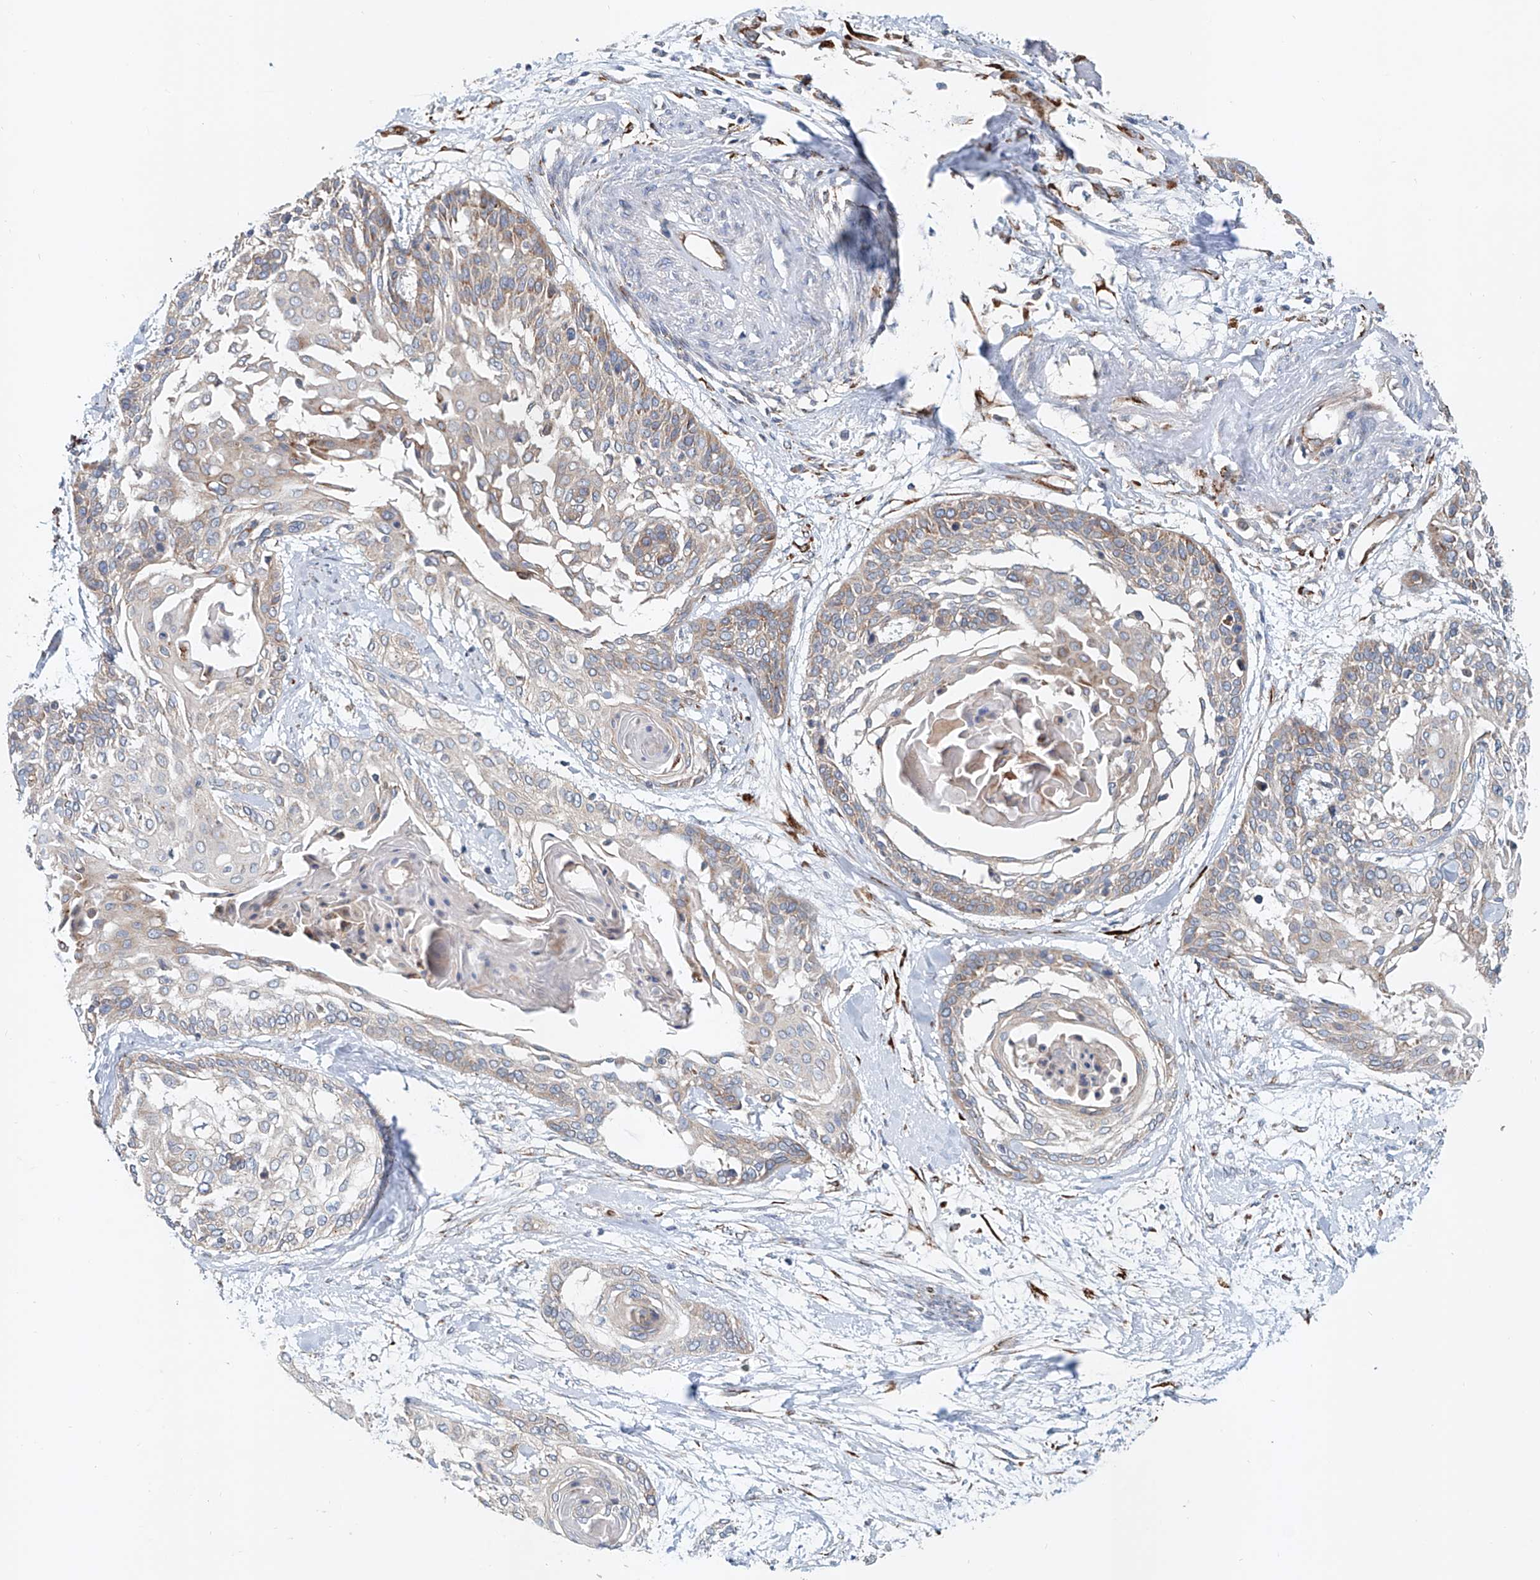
{"staining": {"intensity": "weak", "quantity": "<25%", "location": "cytoplasmic/membranous"}, "tissue": "cervical cancer", "cell_type": "Tumor cells", "image_type": "cancer", "snomed": [{"axis": "morphology", "description": "Squamous cell carcinoma, NOS"}, {"axis": "topography", "description": "Cervix"}], "caption": "This micrograph is of squamous cell carcinoma (cervical) stained with immunohistochemistry to label a protein in brown with the nuclei are counter-stained blue. There is no expression in tumor cells.", "gene": "SNAP29", "patient": {"sex": "female", "age": 57}}